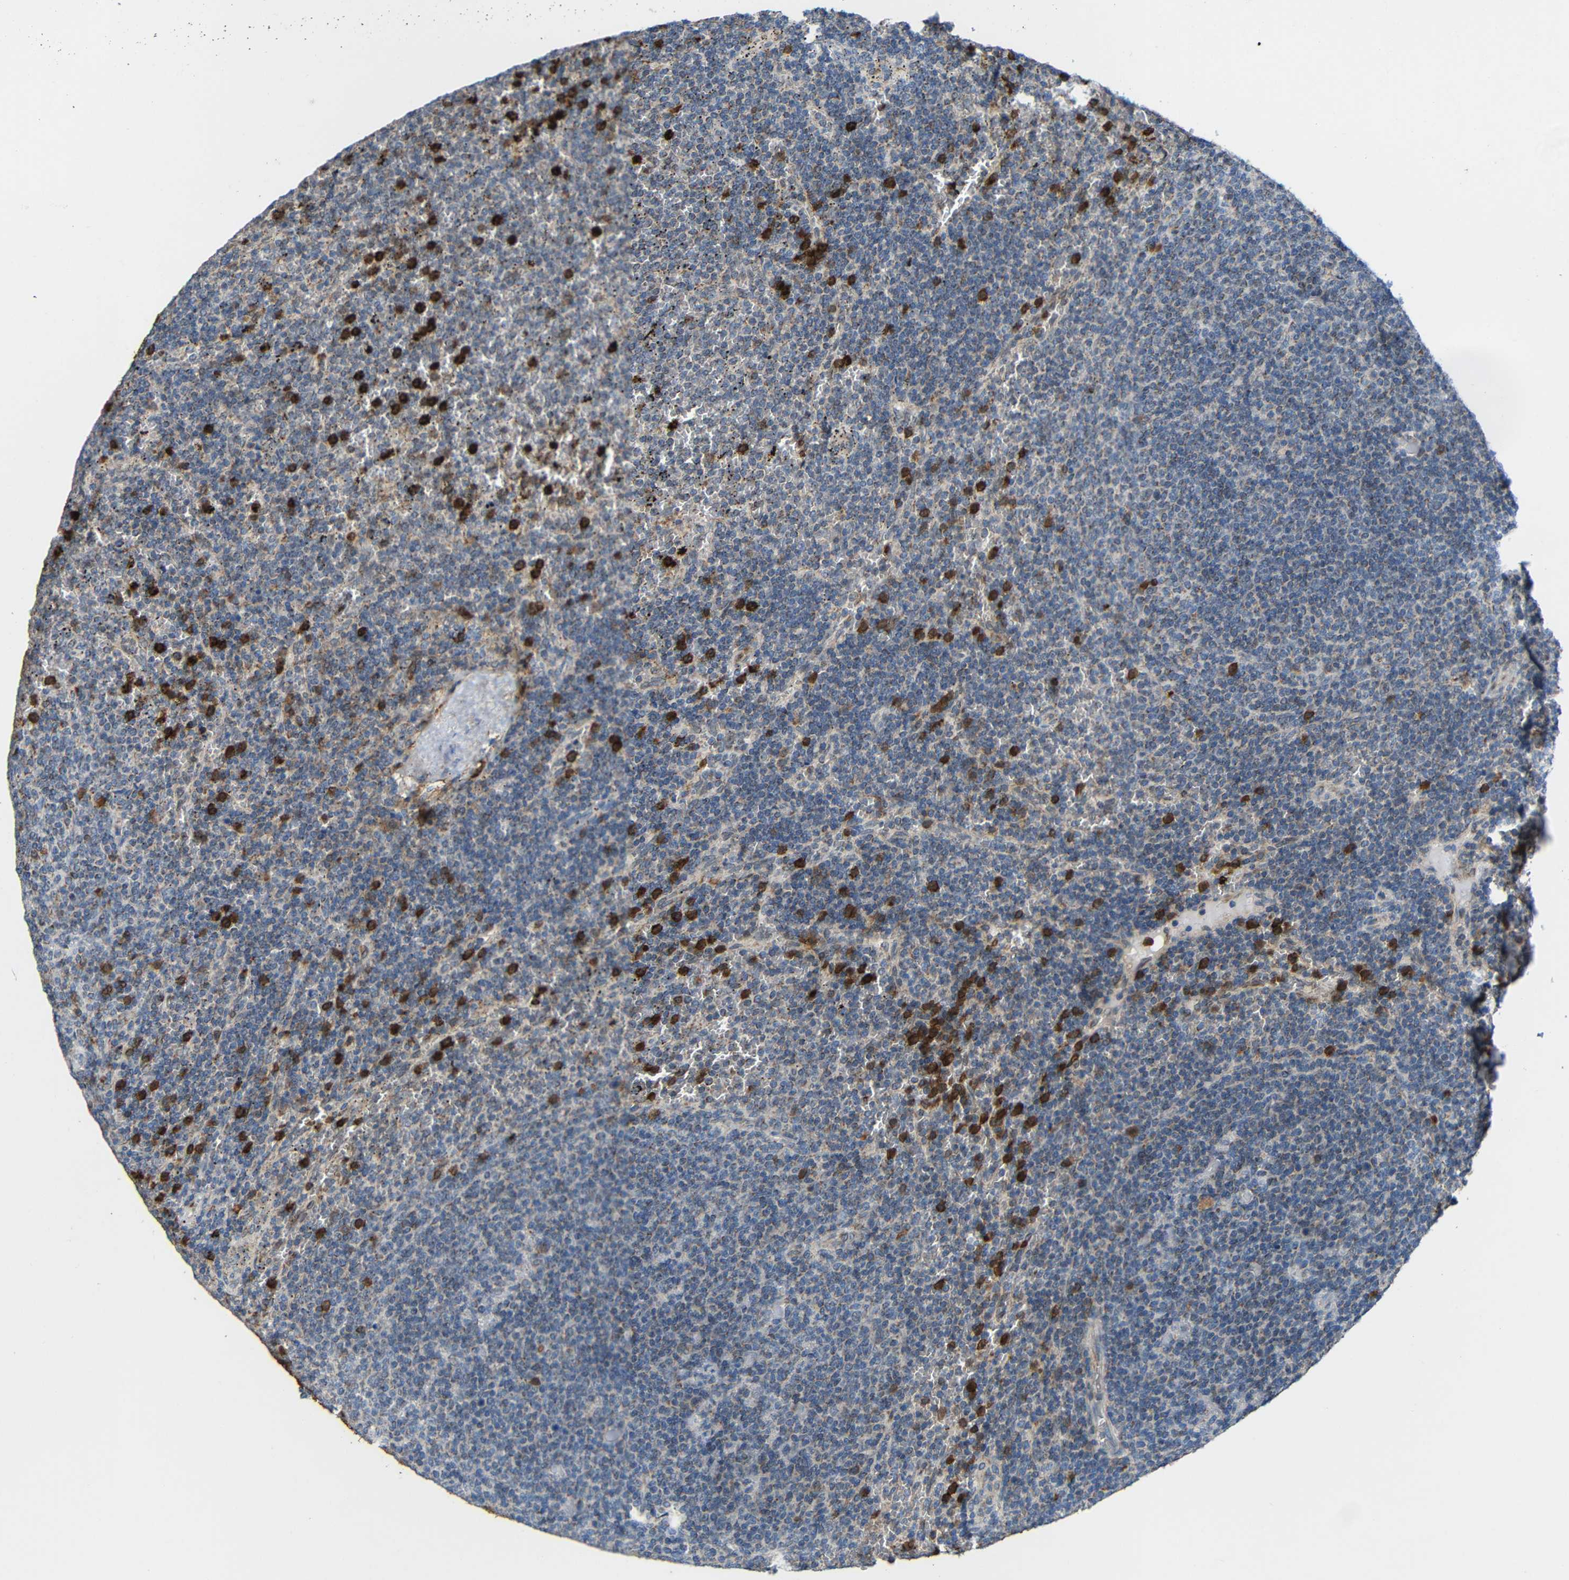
{"staining": {"intensity": "negative", "quantity": "none", "location": "none"}, "tissue": "lymphoma", "cell_type": "Tumor cells", "image_type": "cancer", "snomed": [{"axis": "morphology", "description": "Malignant lymphoma, non-Hodgkin's type, Low grade"}, {"axis": "topography", "description": "Spleen"}], "caption": "There is no significant staining in tumor cells of malignant lymphoma, non-Hodgkin's type (low-grade).", "gene": "C1GALT1", "patient": {"sex": "female", "age": 50}}